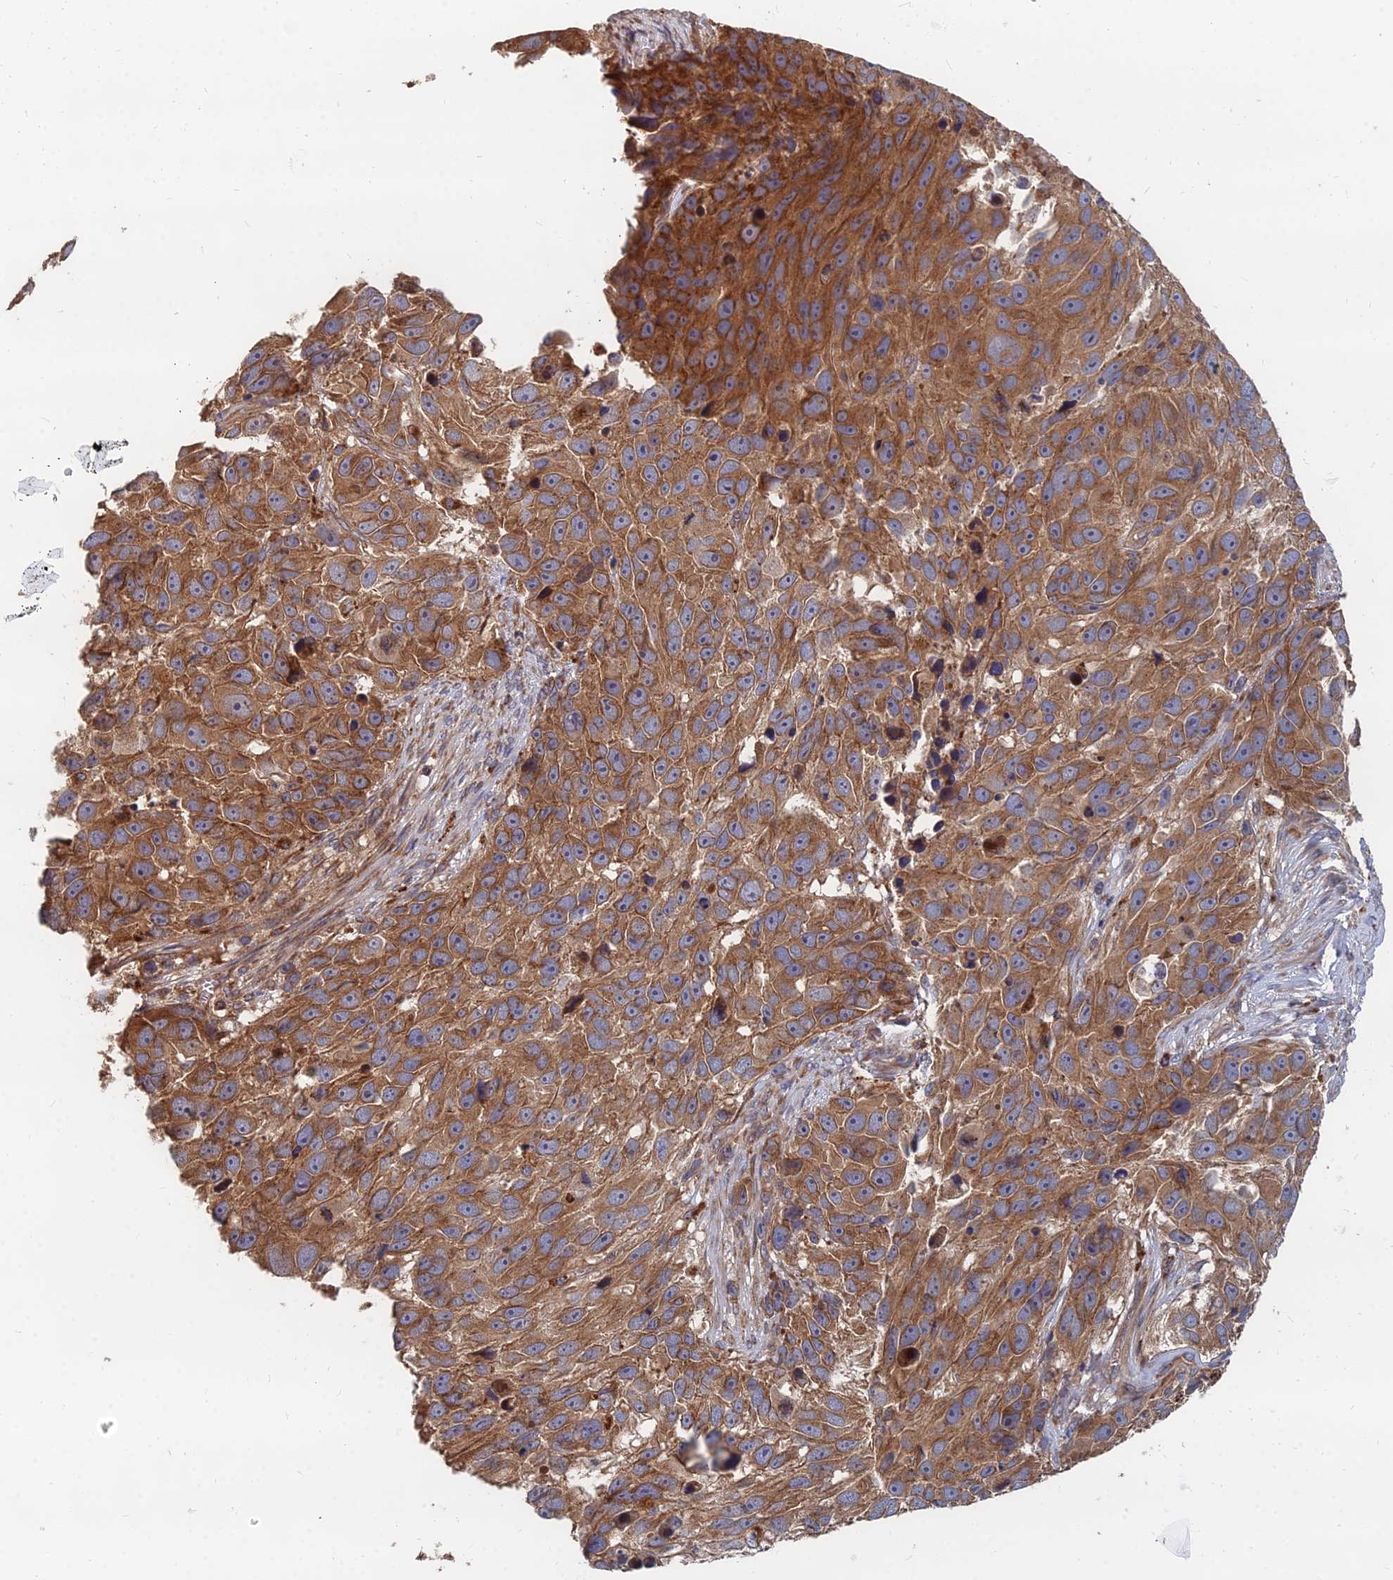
{"staining": {"intensity": "moderate", "quantity": ">75%", "location": "cytoplasmic/membranous"}, "tissue": "melanoma", "cell_type": "Tumor cells", "image_type": "cancer", "snomed": [{"axis": "morphology", "description": "Malignant melanoma, NOS"}, {"axis": "topography", "description": "Skin"}], "caption": "Immunohistochemical staining of human malignant melanoma reveals moderate cytoplasmic/membranous protein expression in about >75% of tumor cells. The staining is performed using DAB (3,3'-diaminobenzidine) brown chromogen to label protein expression. The nuclei are counter-stained blue using hematoxylin.", "gene": "CCZ1", "patient": {"sex": "male", "age": 84}}